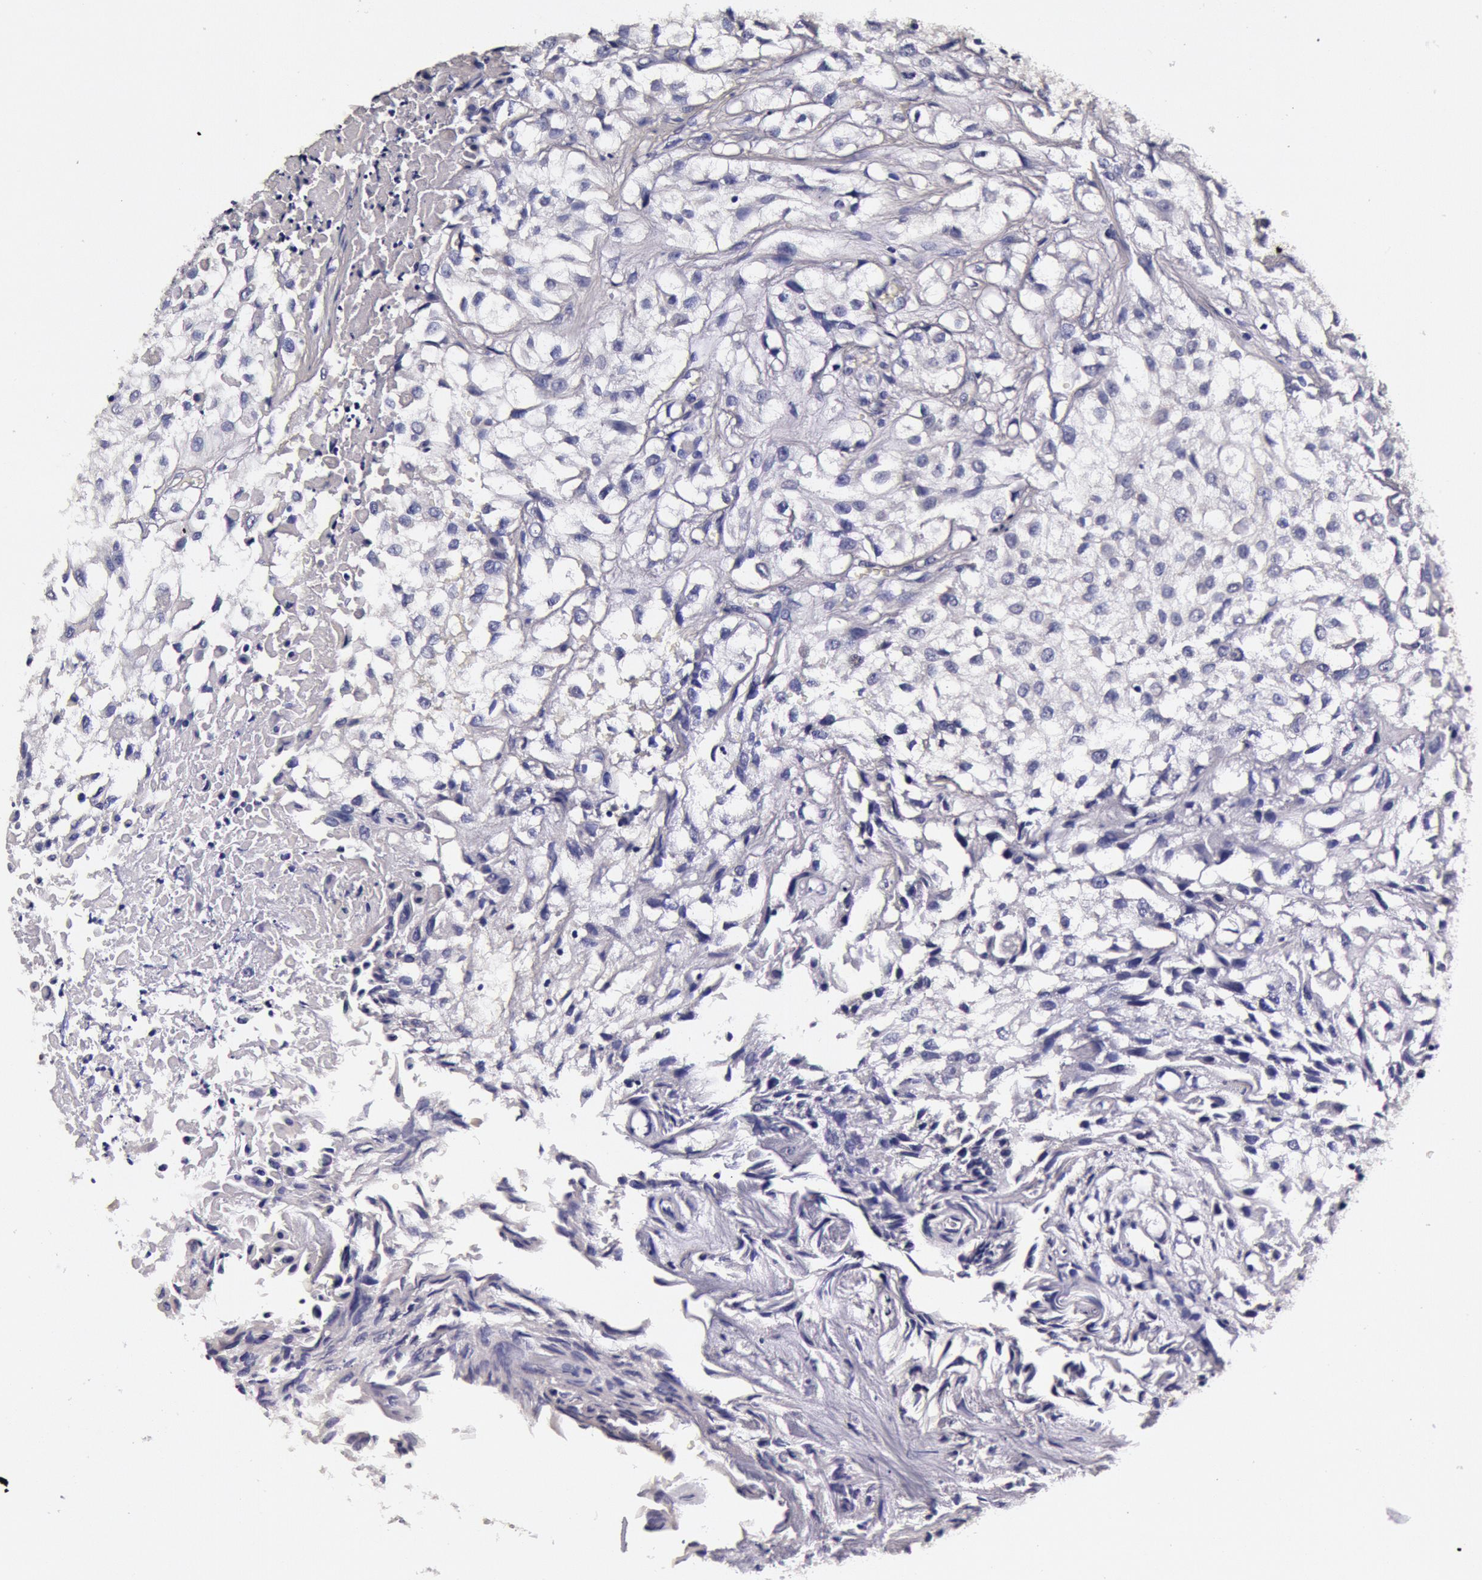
{"staining": {"intensity": "negative", "quantity": "none", "location": "none"}, "tissue": "urothelial cancer", "cell_type": "Tumor cells", "image_type": "cancer", "snomed": [{"axis": "morphology", "description": "Urothelial carcinoma, High grade"}, {"axis": "topography", "description": "Urinary bladder"}], "caption": "Protein analysis of high-grade urothelial carcinoma exhibits no significant positivity in tumor cells.", "gene": "CCDC22", "patient": {"sex": "male", "age": 56}}